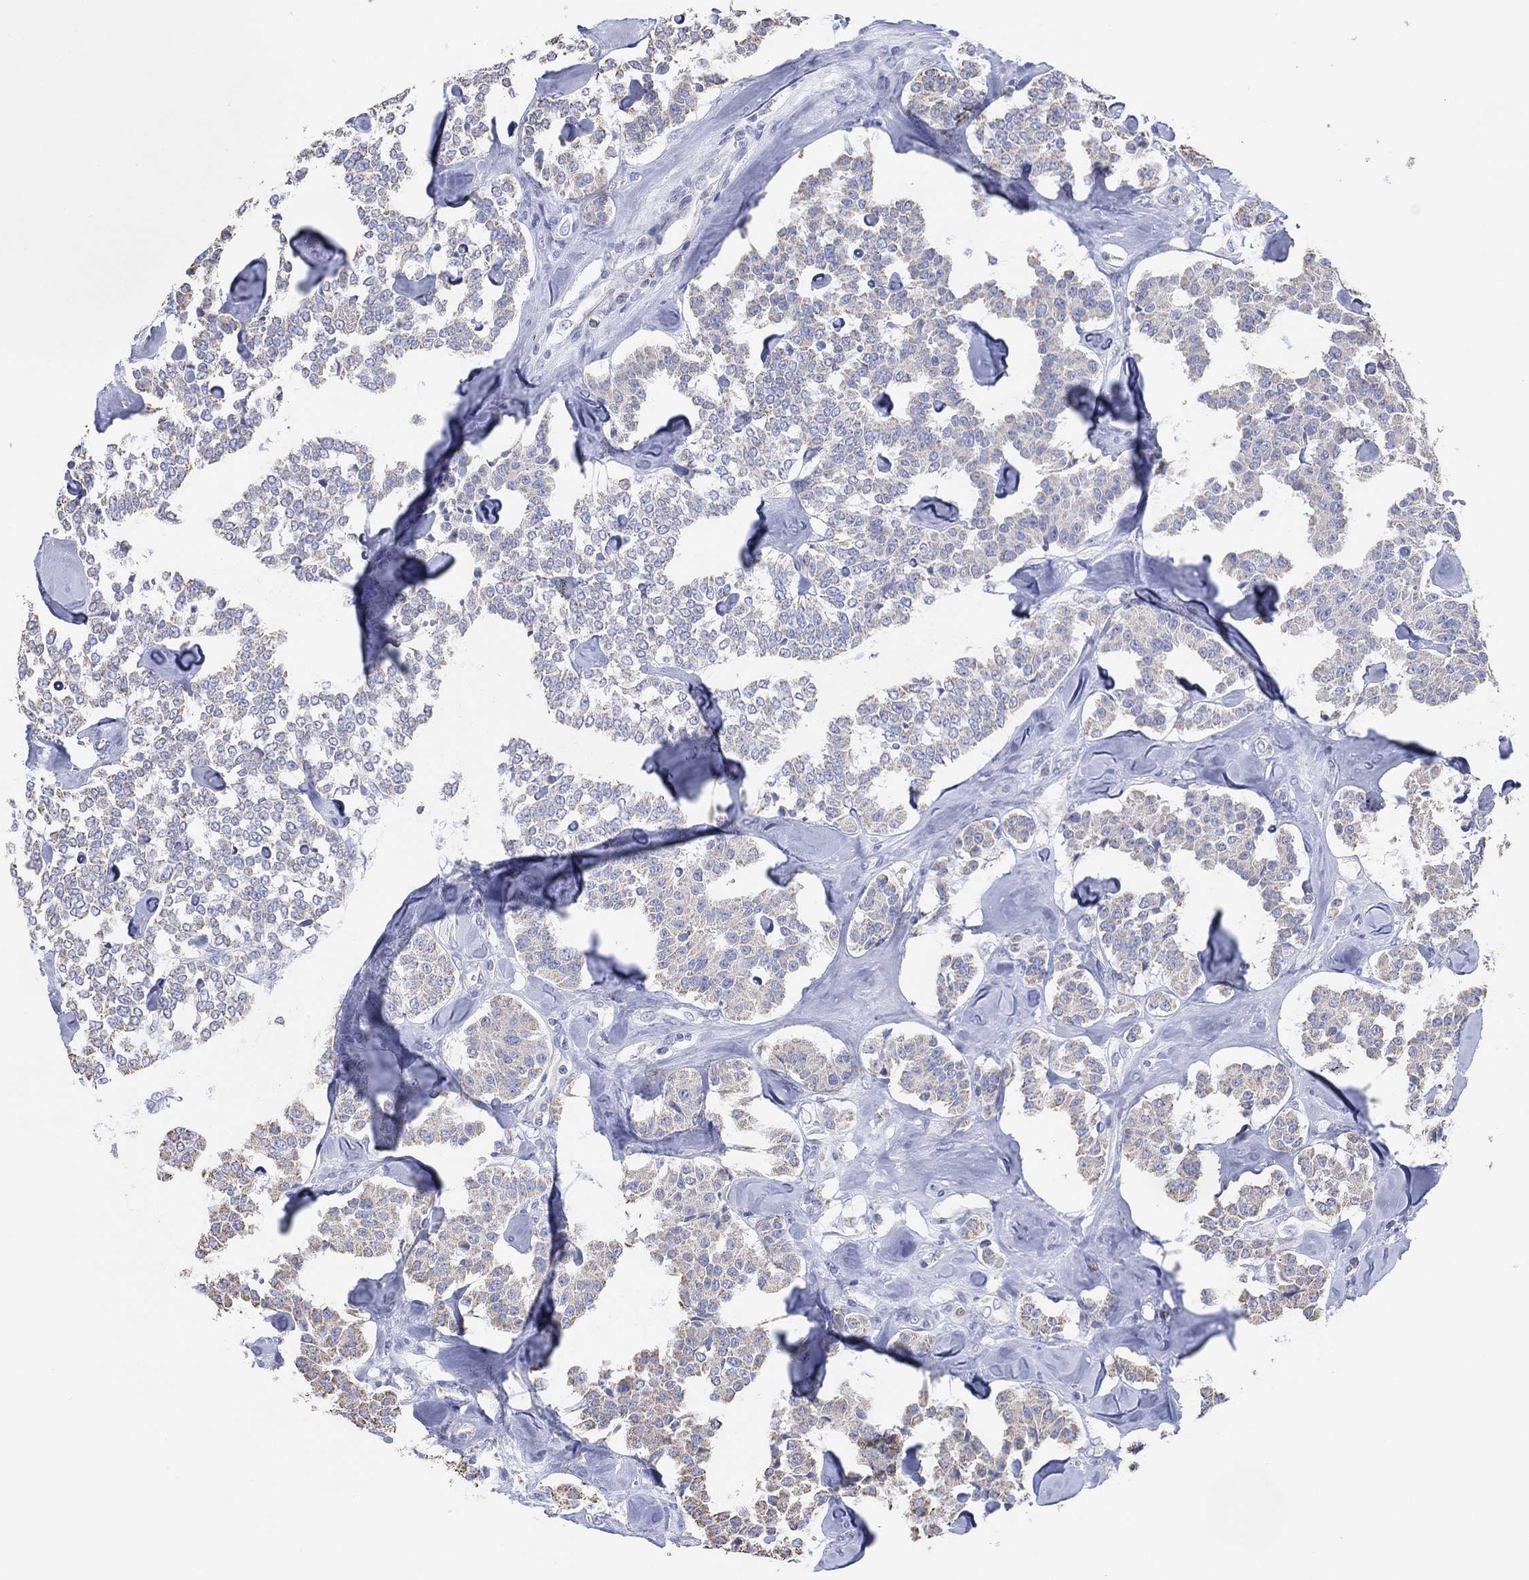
{"staining": {"intensity": "negative", "quantity": "none", "location": "none"}, "tissue": "carcinoid", "cell_type": "Tumor cells", "image_type": "cancer", "snomed": [{"axis": "morphology", "description": "Carcinoid, malignant, NOS"}, {"axis": "topography", "description": "Pancreas"}], "caption": "Tumor cells show no significant protein staining in carcinoid. (Stains: DAB immunohistochemistry with hematoxylin counter stain, Microscopy: brightfield microscopy at high magnification).", "gene": "CFTR", "patient": {"sex": "male", "age": 41}}